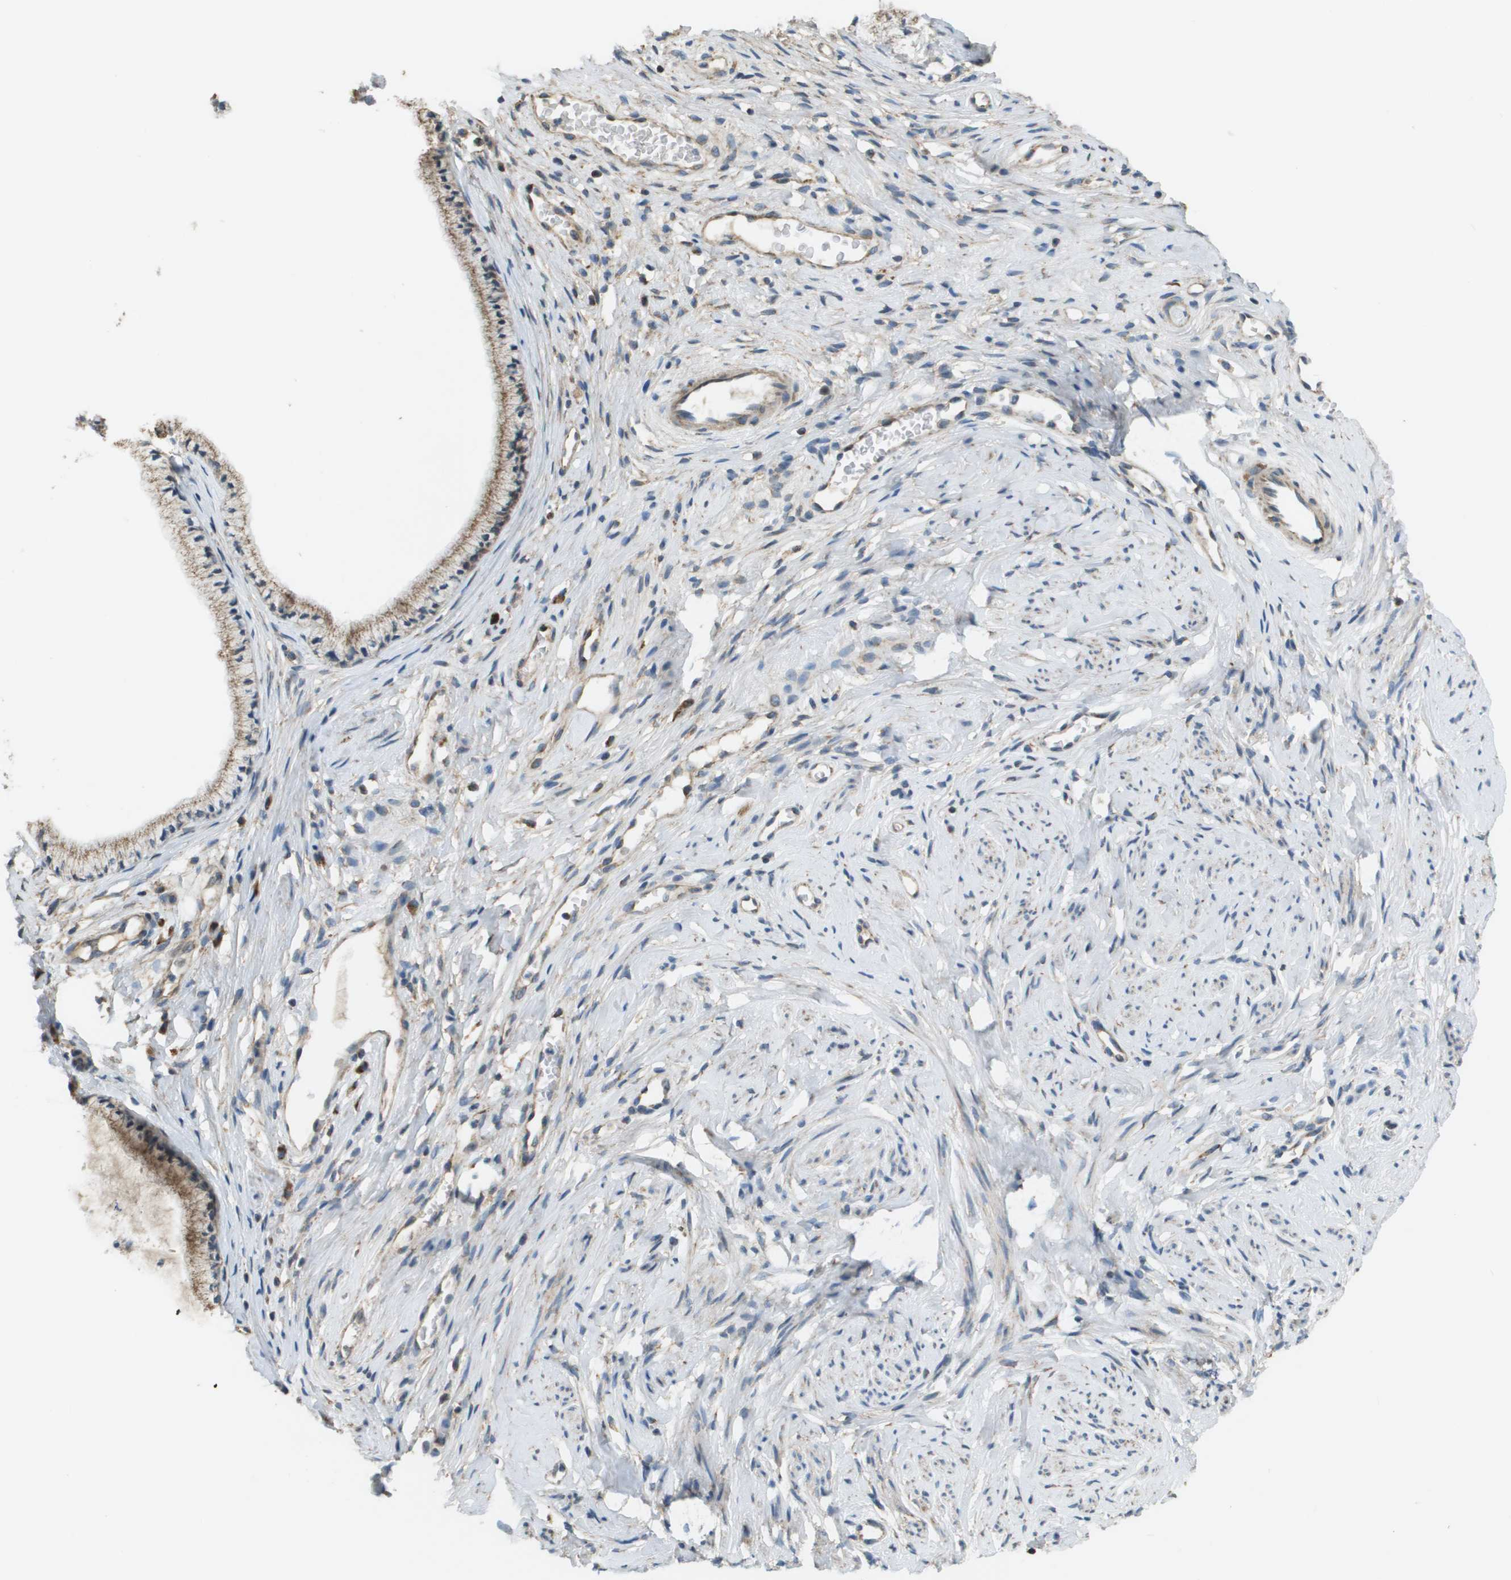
{"staining": {"intensity": "moderate", "quantity": "25%-75%", "location": "cytoplasmic/membranous"}, "tissue": "cervix", "cell_type": "Glandular cells", "image_type": "normal", "snomed": [{"axis": "morphology", "description": "Normal tissue, NOS"}, {"axis": "topography", "description": "Cervix"}], "caption": "Cervix stained with a brown dye demonstrates moderate cytoplasmic/membranous positive expression in about 25%-75% of glandular cells.", "gene": "NRK", "patient": {"sex": "female", "age": 77}}